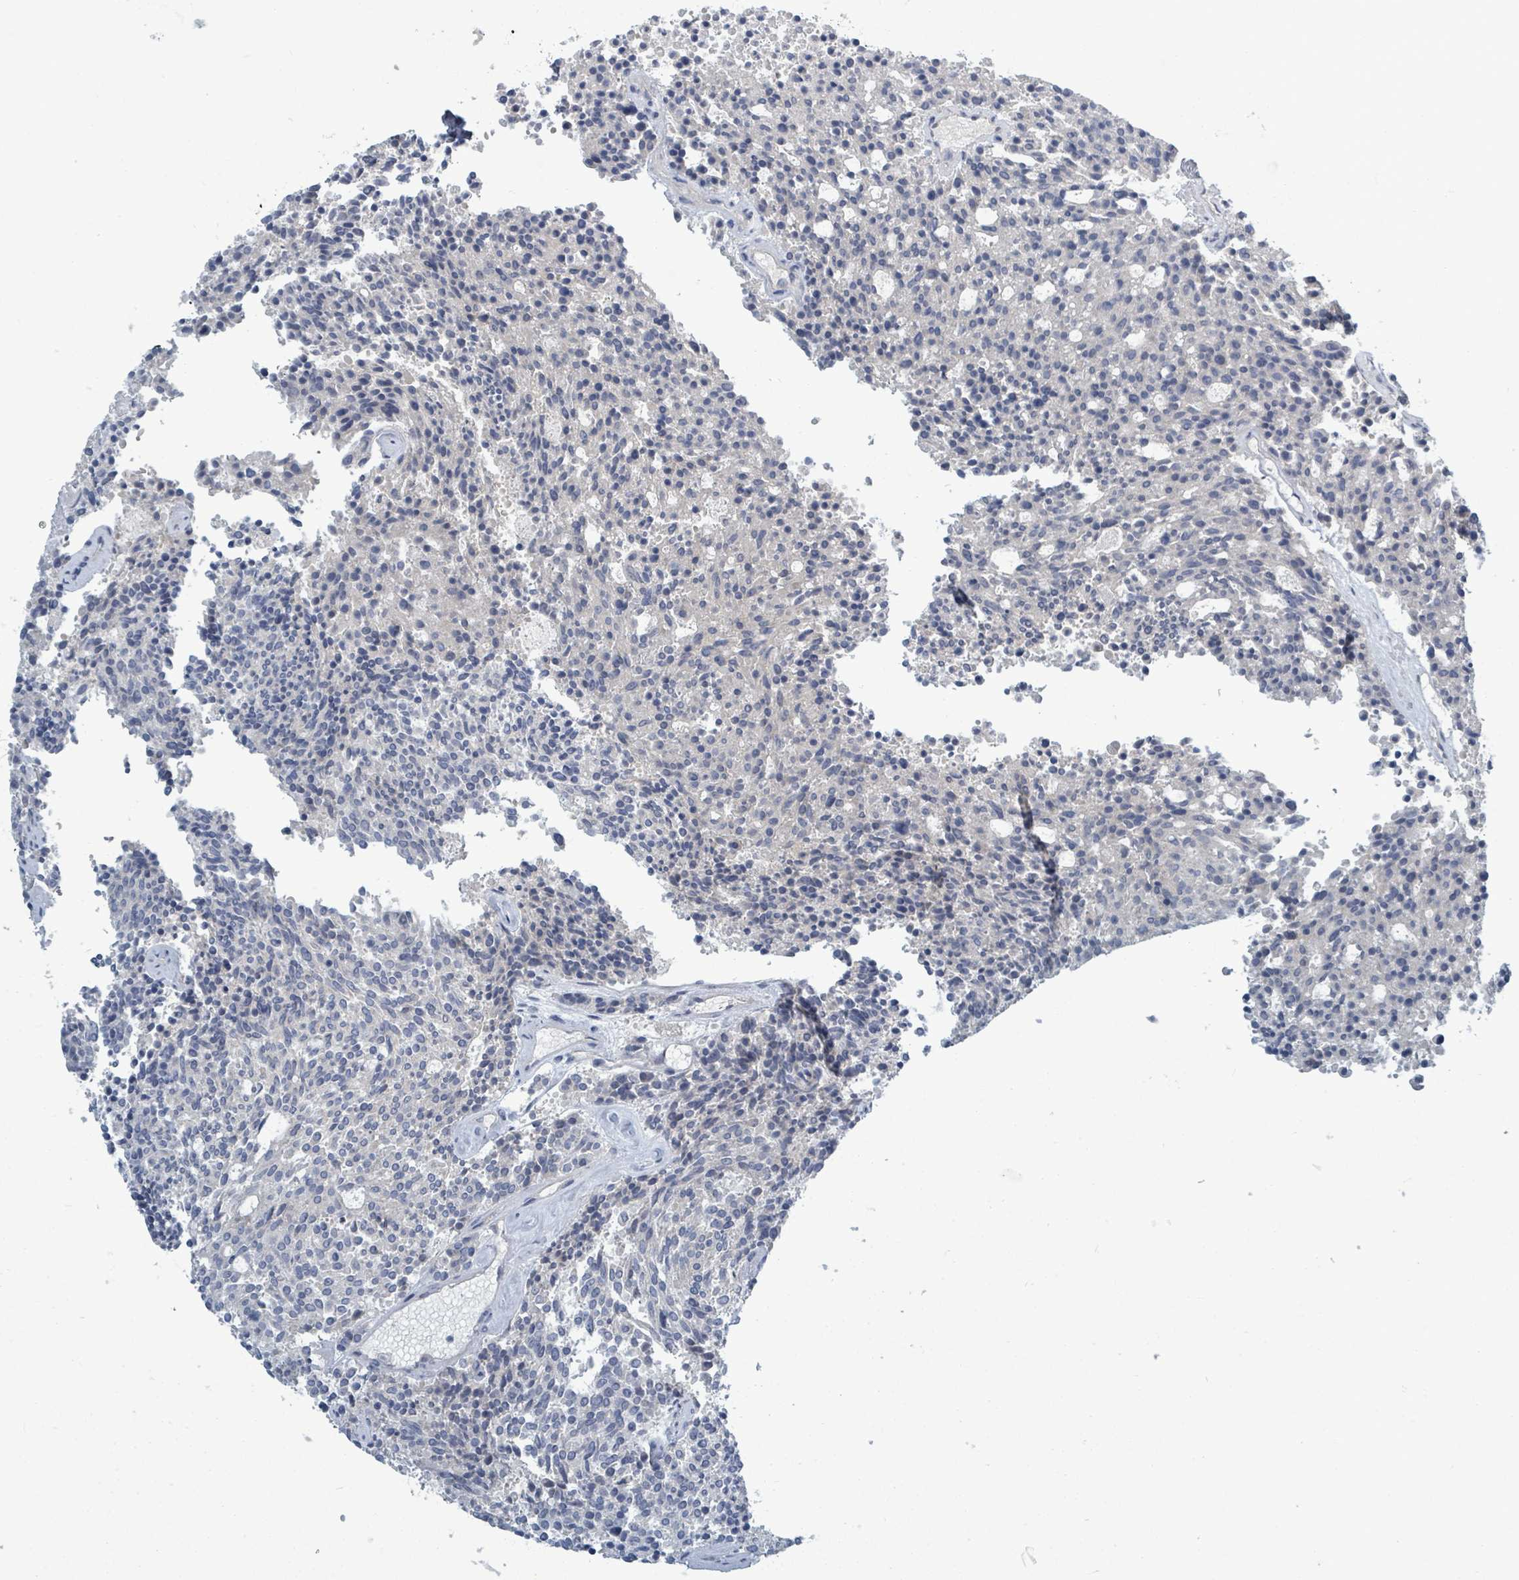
{"staining": {"intensity": "negative", "quantity": "none", "location": "none"}, "tissue": "carcinoid", "cell_type": "Tumor cells", "image_type": "cancer", "snomed": [{"axis": "morphology", "description": "Carcinoid, malignant, NOS"}, {"axis": "topography", "description": "Pancreas"}], "caption": "There is no significant staining in tumor cells of malignant carcinoid. (Stains: DAB immunohistochemistry with hematoxylin counter stain, Microscopy: brightfield microscopy at high magnification).", "gene": "SLC25A23", "patient": {"sex": "female", "age": 54}}